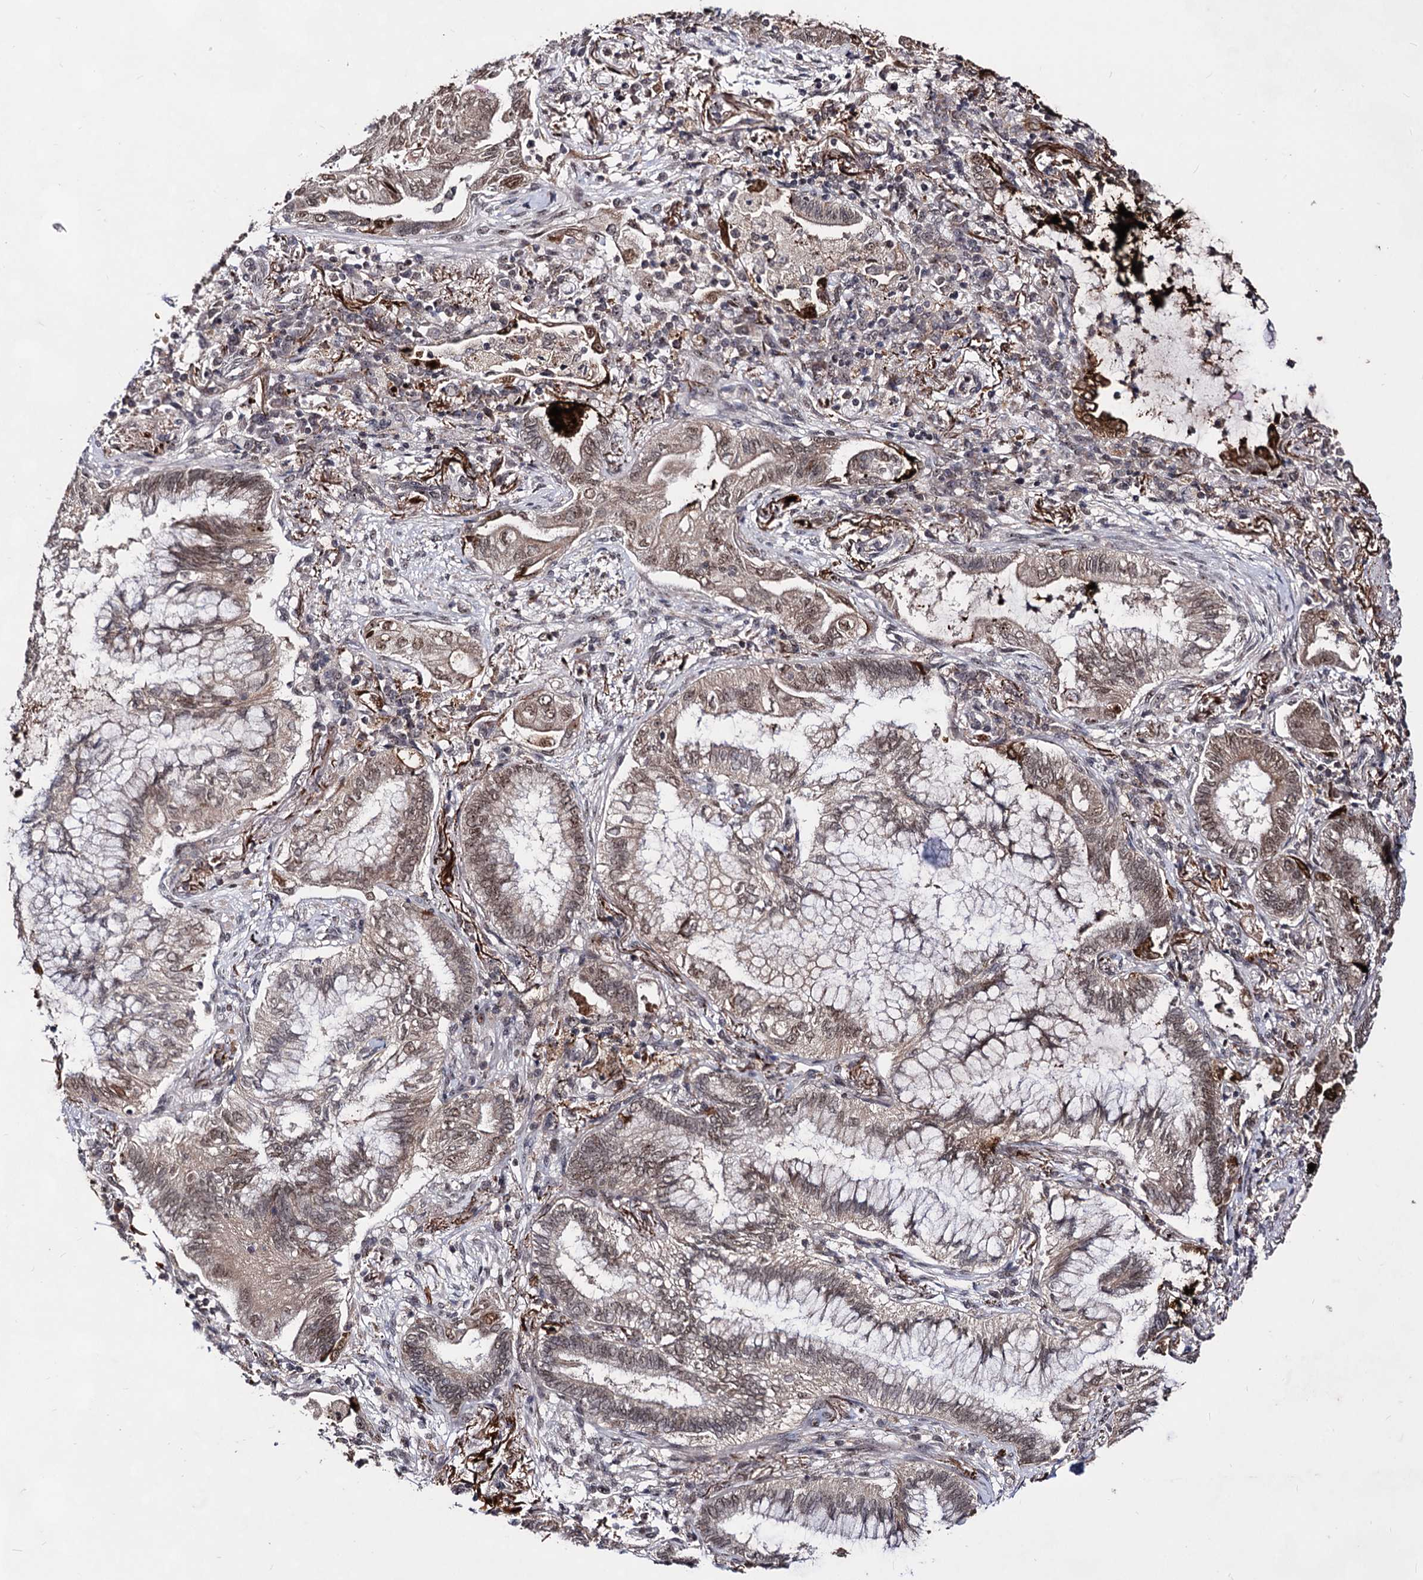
{"staining": {"intensity": "moderate", "quantity": ">75%", "location": "cytoplasmic/membranous,nuclear"}, "tissue": "lung cancer", "cell_type": "Tumor cells", "image_type": "cancer", "snomed": [{"axis": "morphology", "description": "Adenocarcinoma, NOS"}, {"axis": "topography", "description": "Lung"}], "caption": "High-power microscopy captured an immunohistochemistry (IHC) image of lung cancer (adenocarcinoma), revealing moderate cytoplasmic/membranous and nuclear expression in about >75% of tumor cells. The protein of interest is shown in brown color, while the nuclei are stained blue.", "gene": "EXOSC10", "patient": {"sex": "female", "age": 70}}